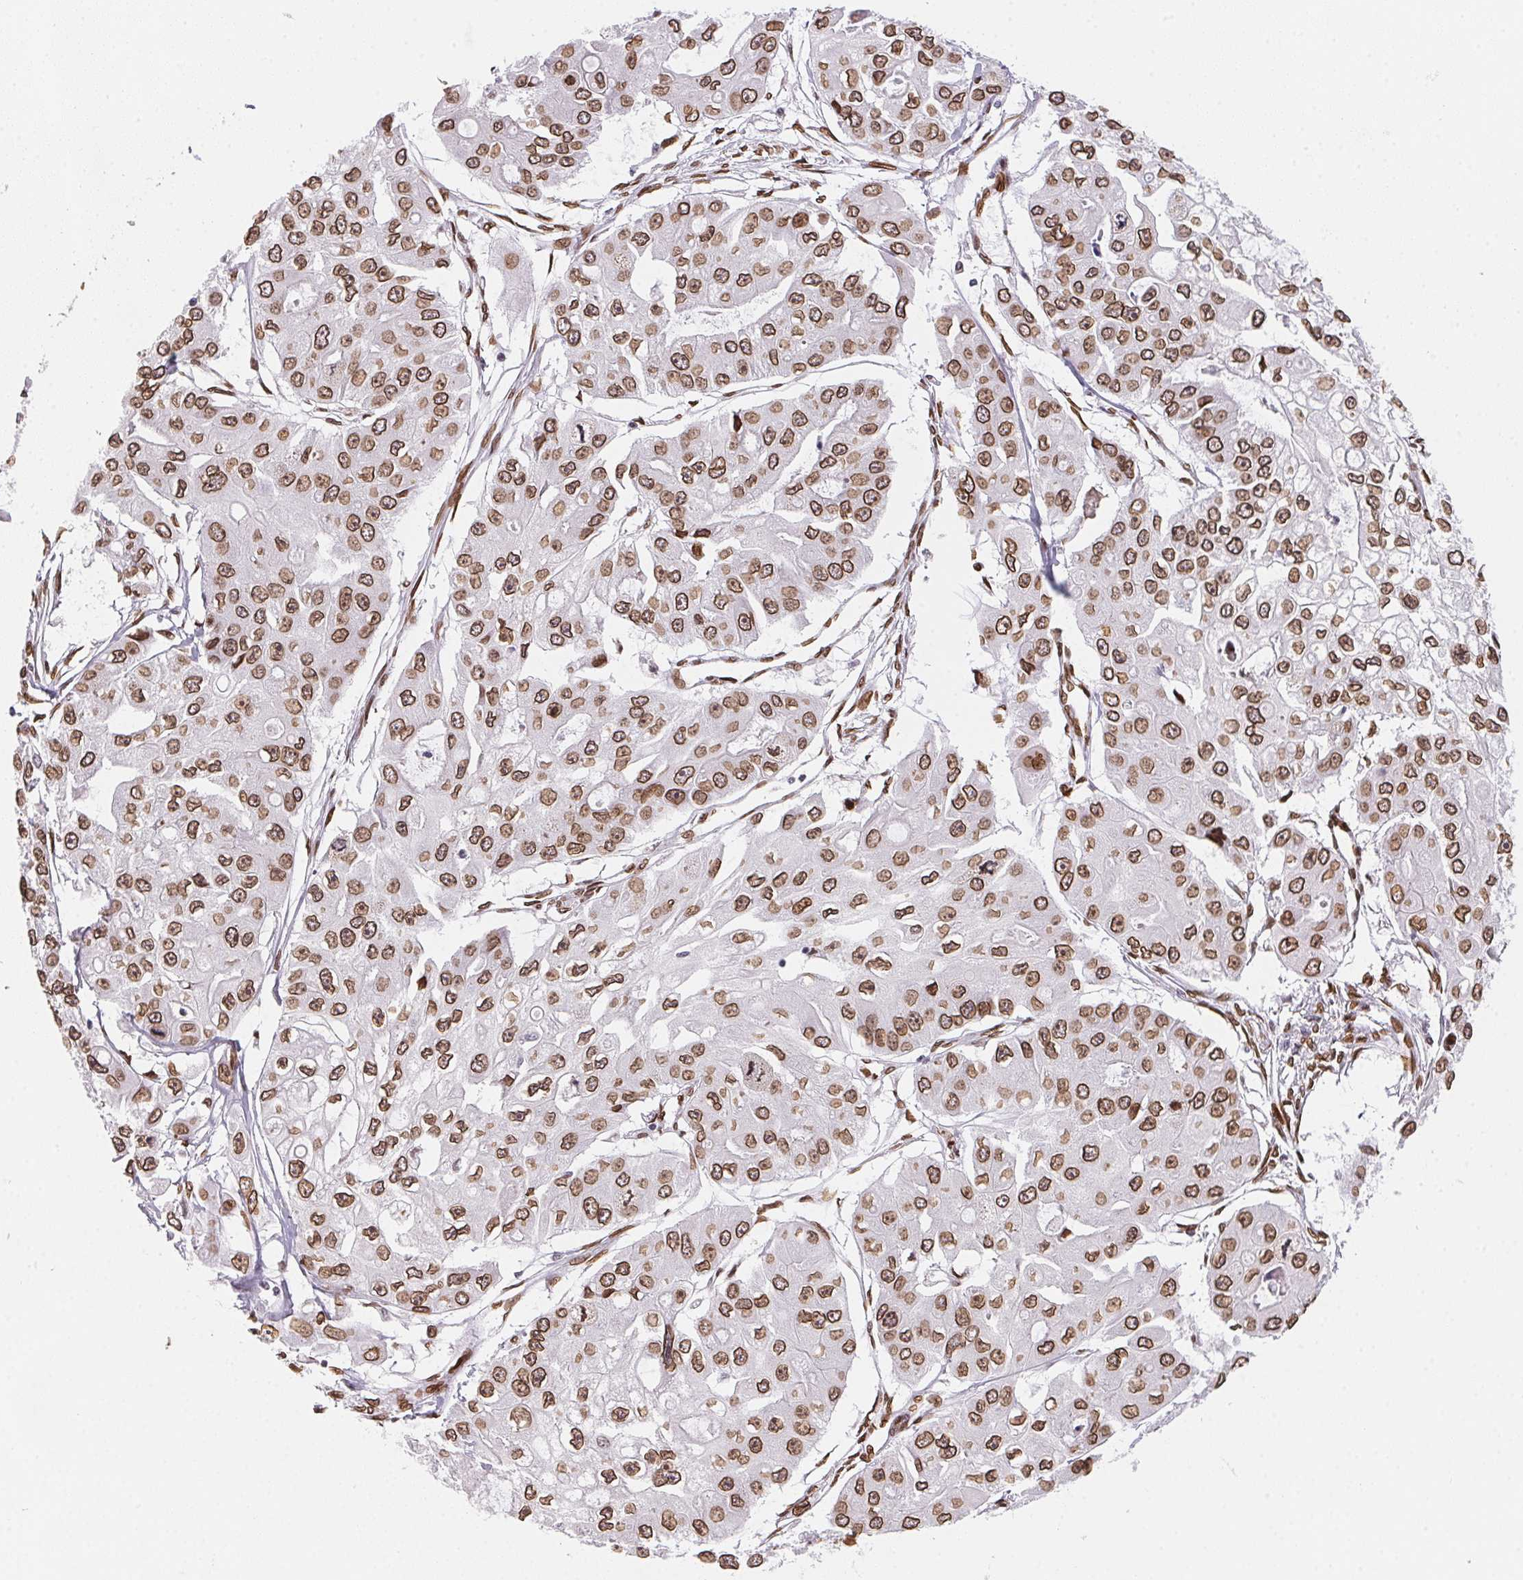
{"staining": {"intensity": "moderate", "quantity": ">75%", "location": "cytoplasmic/membranous,nuclear"}, "tissue": "ovarian cancer", "cell_type": "Tumor cells", "image_type": "cancer", "snomed": [{"axis": "morphology", "description": "Cystadenocarcinoma, serous, NOS"}, {"axis": "topography", "description": "Ovary"}], "caption": "The immunohistochemical stain shows moderate cytoplasmic/membranous and nuclear positivity in tumor cells of ovarian serous cystadenocarcinoma tissue.", "gene": "SAP30BP", "patient": {"sex": "female", "age": 56}}